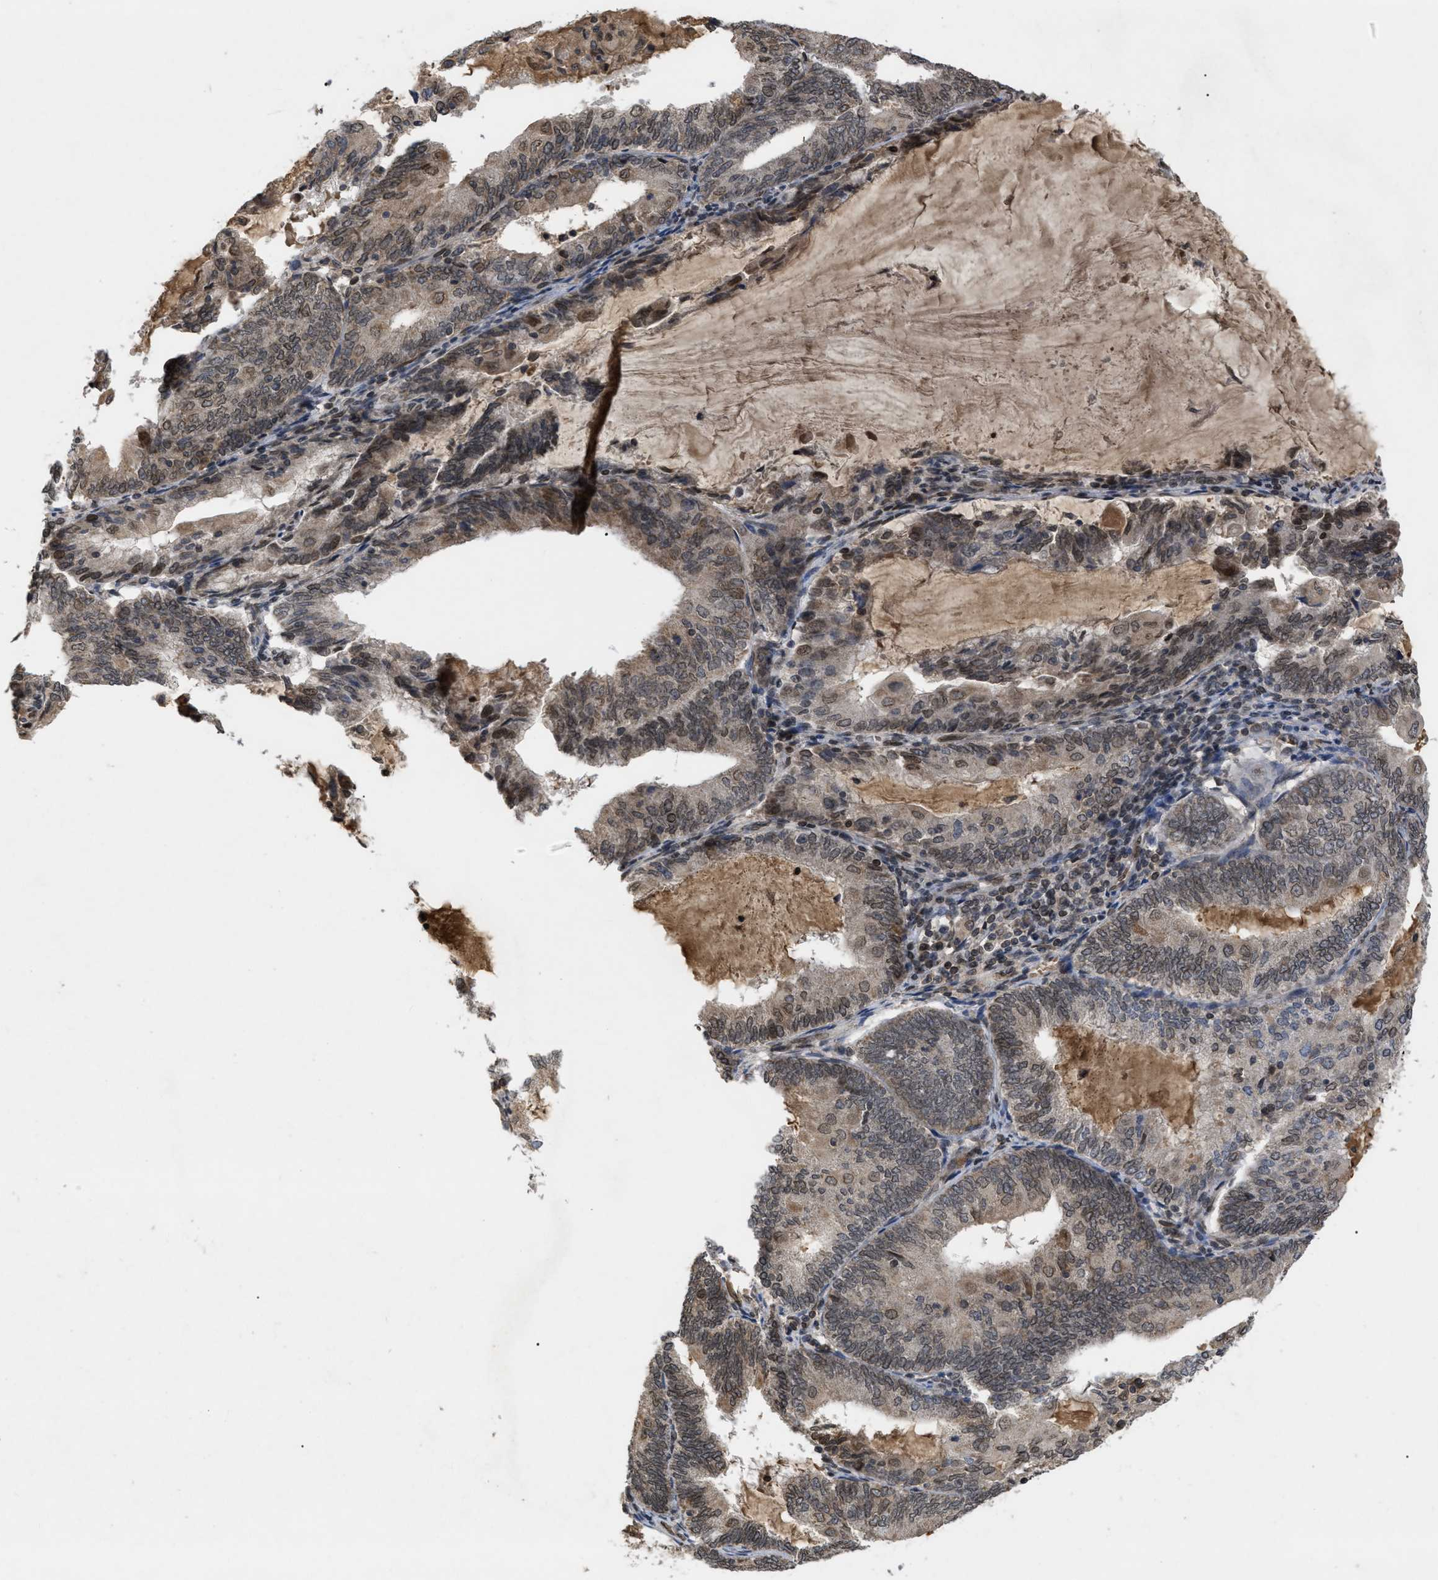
{"staining": {"intensity": "weak", "quantity": ">75%", "location": "cytoplasmic/membranous,nuclear"}, "tissue": "endometrial cancer", "cell_type": "Tumor cells", "image_type": "cancer", "snomed": [{"axis": "morphology", "description": "Adenocarcinoma, NOS"}, {"axis": "topography", "description": "Endometrium"}], "caption": "Immunohistochemistry (DAB) staining of endometrial cancer (adenocarcinoma) reveals weak cytoplasmic/membranous and nuclear protein positivity in about >75% of tumor cells. The staining is performed using DAB brown chromogen to label protein expression. The nuclei are counter-stained blue using hematoxylin.", "gene": "CRY1", "patient": {"sex": "female", "age": 81}}